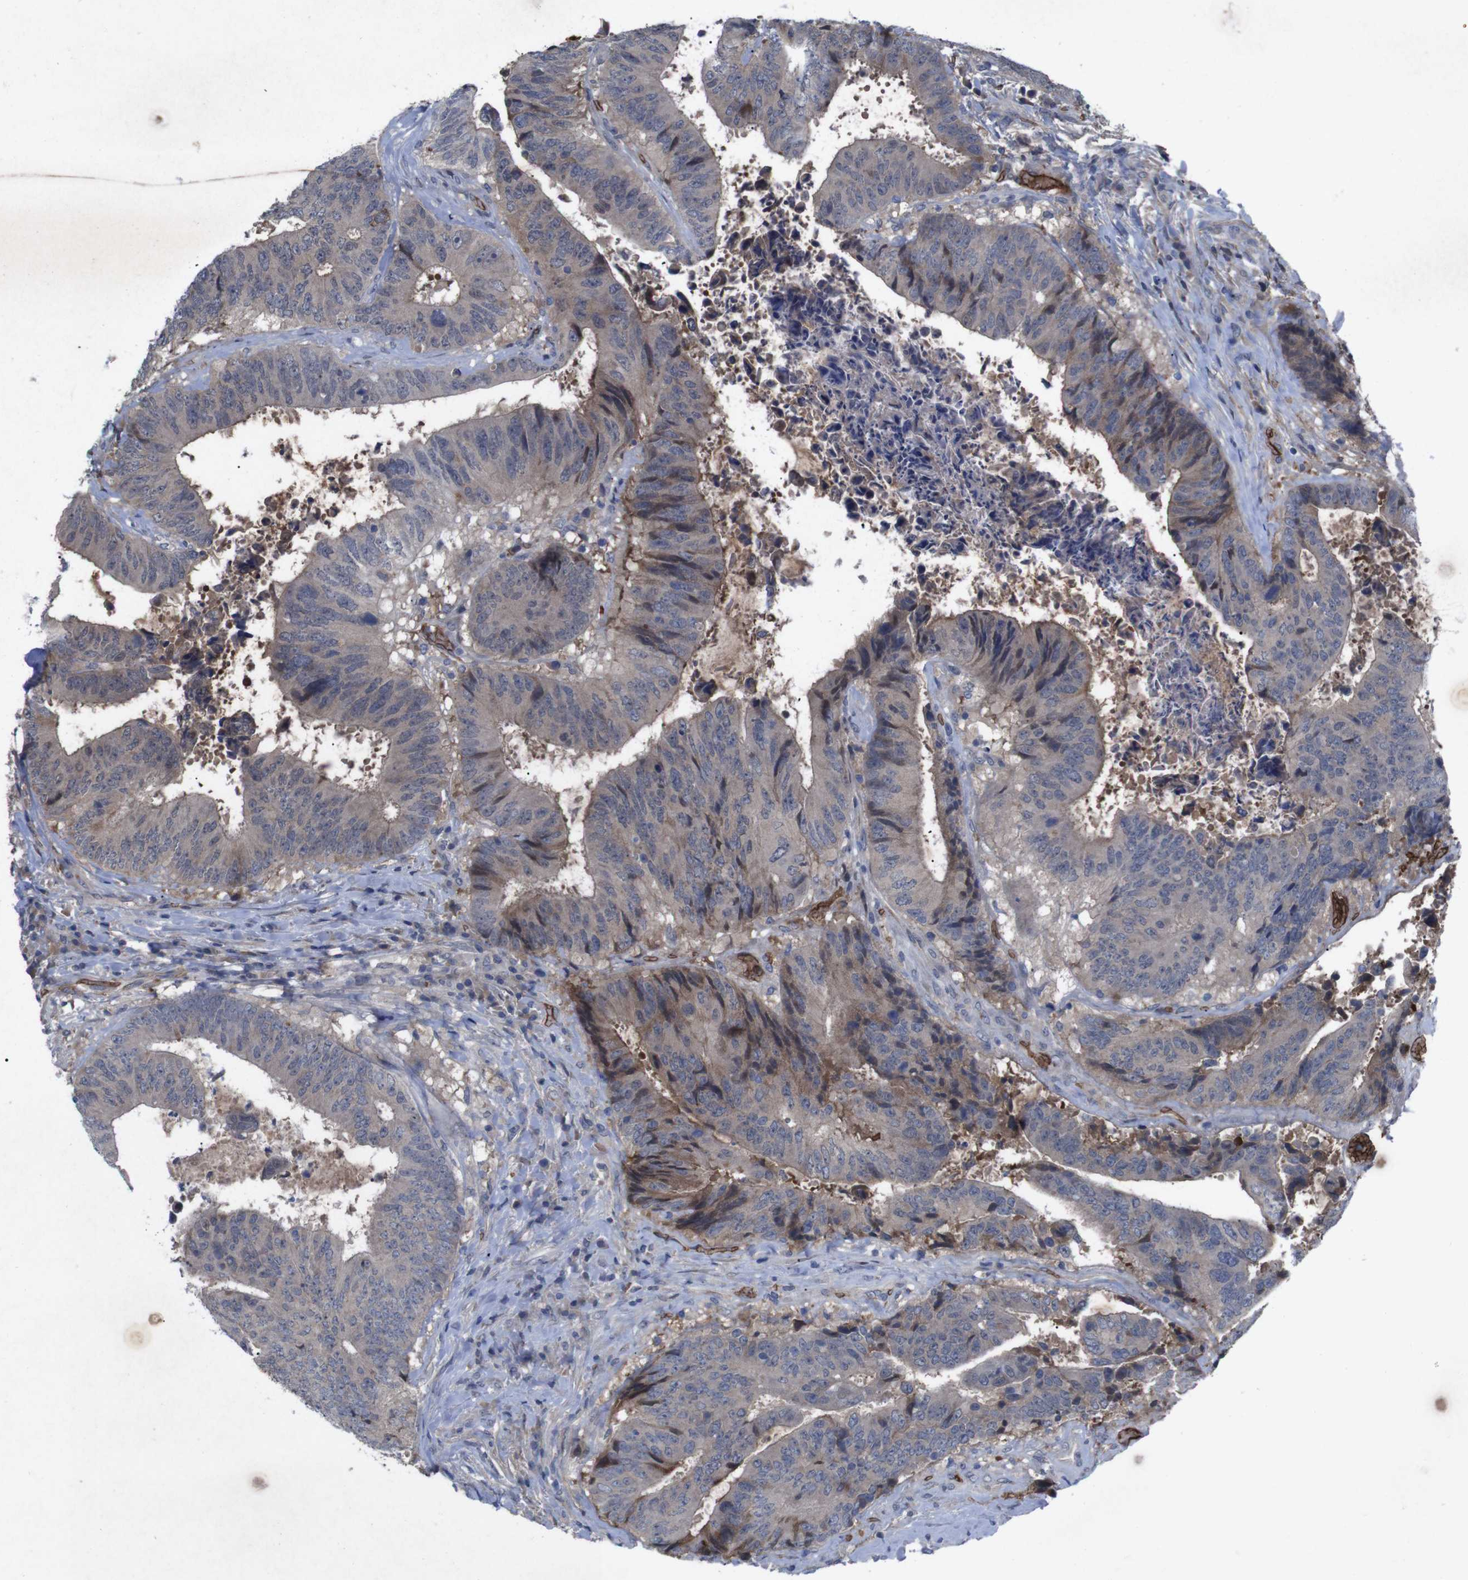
{"staining": {"intensity": "weak", "quantity": ">75%", "location": "cytoplasmic/membranous"}, "tissue": "colorectal cancer", "cell_type": "Tumor cells", "image_type": "cancer", "snomed": [{"axis": "morphology", "description": "Adenocarcinoma, NOS"}, {"axis": "topography", "description": "Rectum"}], "caption": "Weak cytoplasmic/membranous positivity for a protein is identified in about >75% of tumor cells of colorectal adenocarcinoma using immunohistochemistry (IHC).", "gene": "SPTB", "patient": {"sex": "male", "age": 72}}